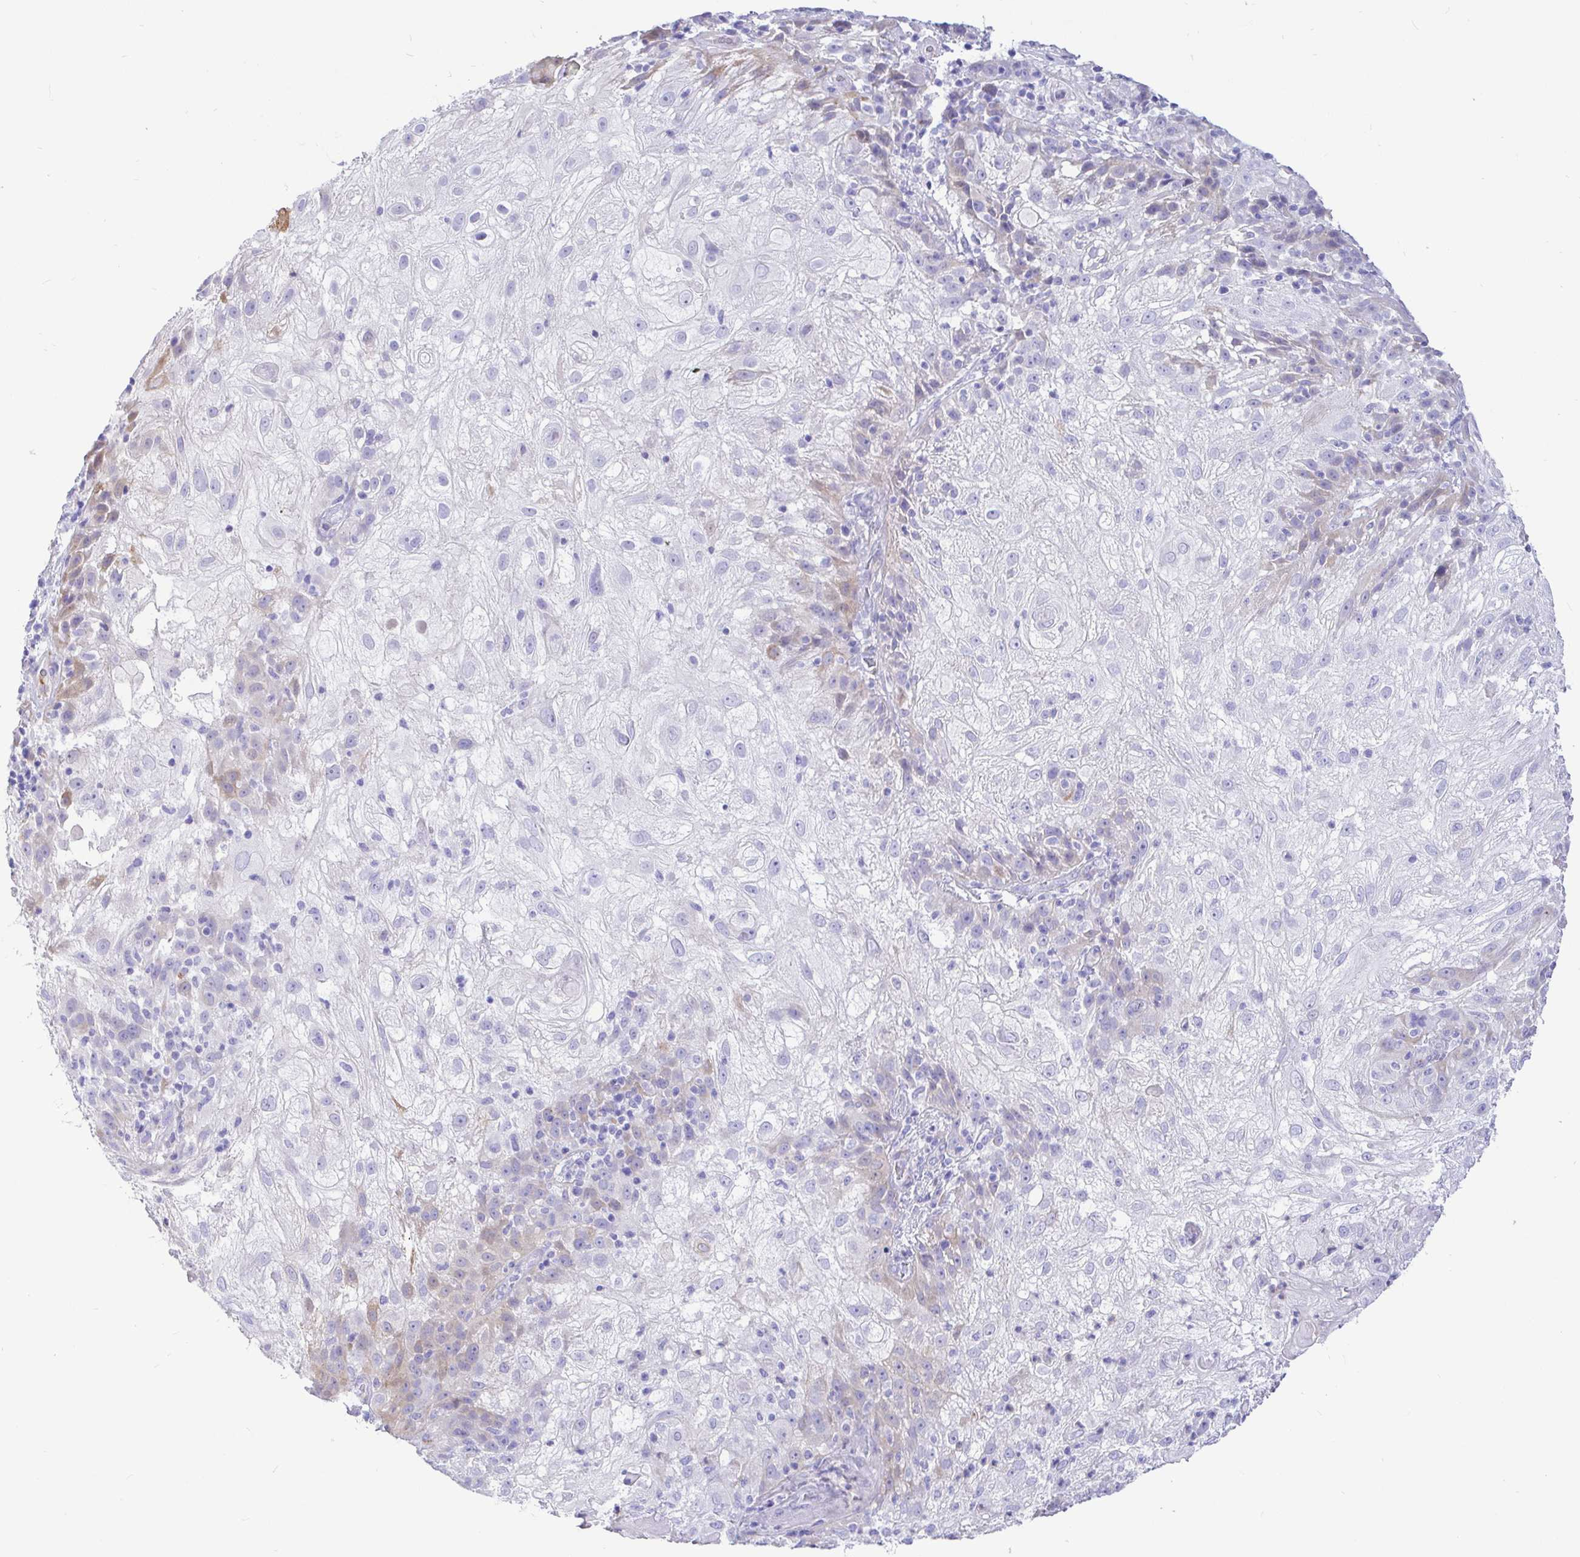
{"staining": {"intensity": "weak", "quantity": "<25%", "location": "cytoplasmic/membranous"}, "tissue": "skin cancer", "cell_type": "Tumor cells", "image_type": "cancer", "snomed": [{"axis": "morphology", "description": "Normal tissue, NOS"}, {"axis": "morphology", "description": "Squamous cell carcinoma, NOS"}, {"axis": "topography", "description": "Skin"}], "caption": "Immunohistochemical staining of human squamous cell carcinoma (skin) shows no significant expression in tumor cells.", "gene": "CCDC62", "patient": {"sex": "female", "age": 83}}